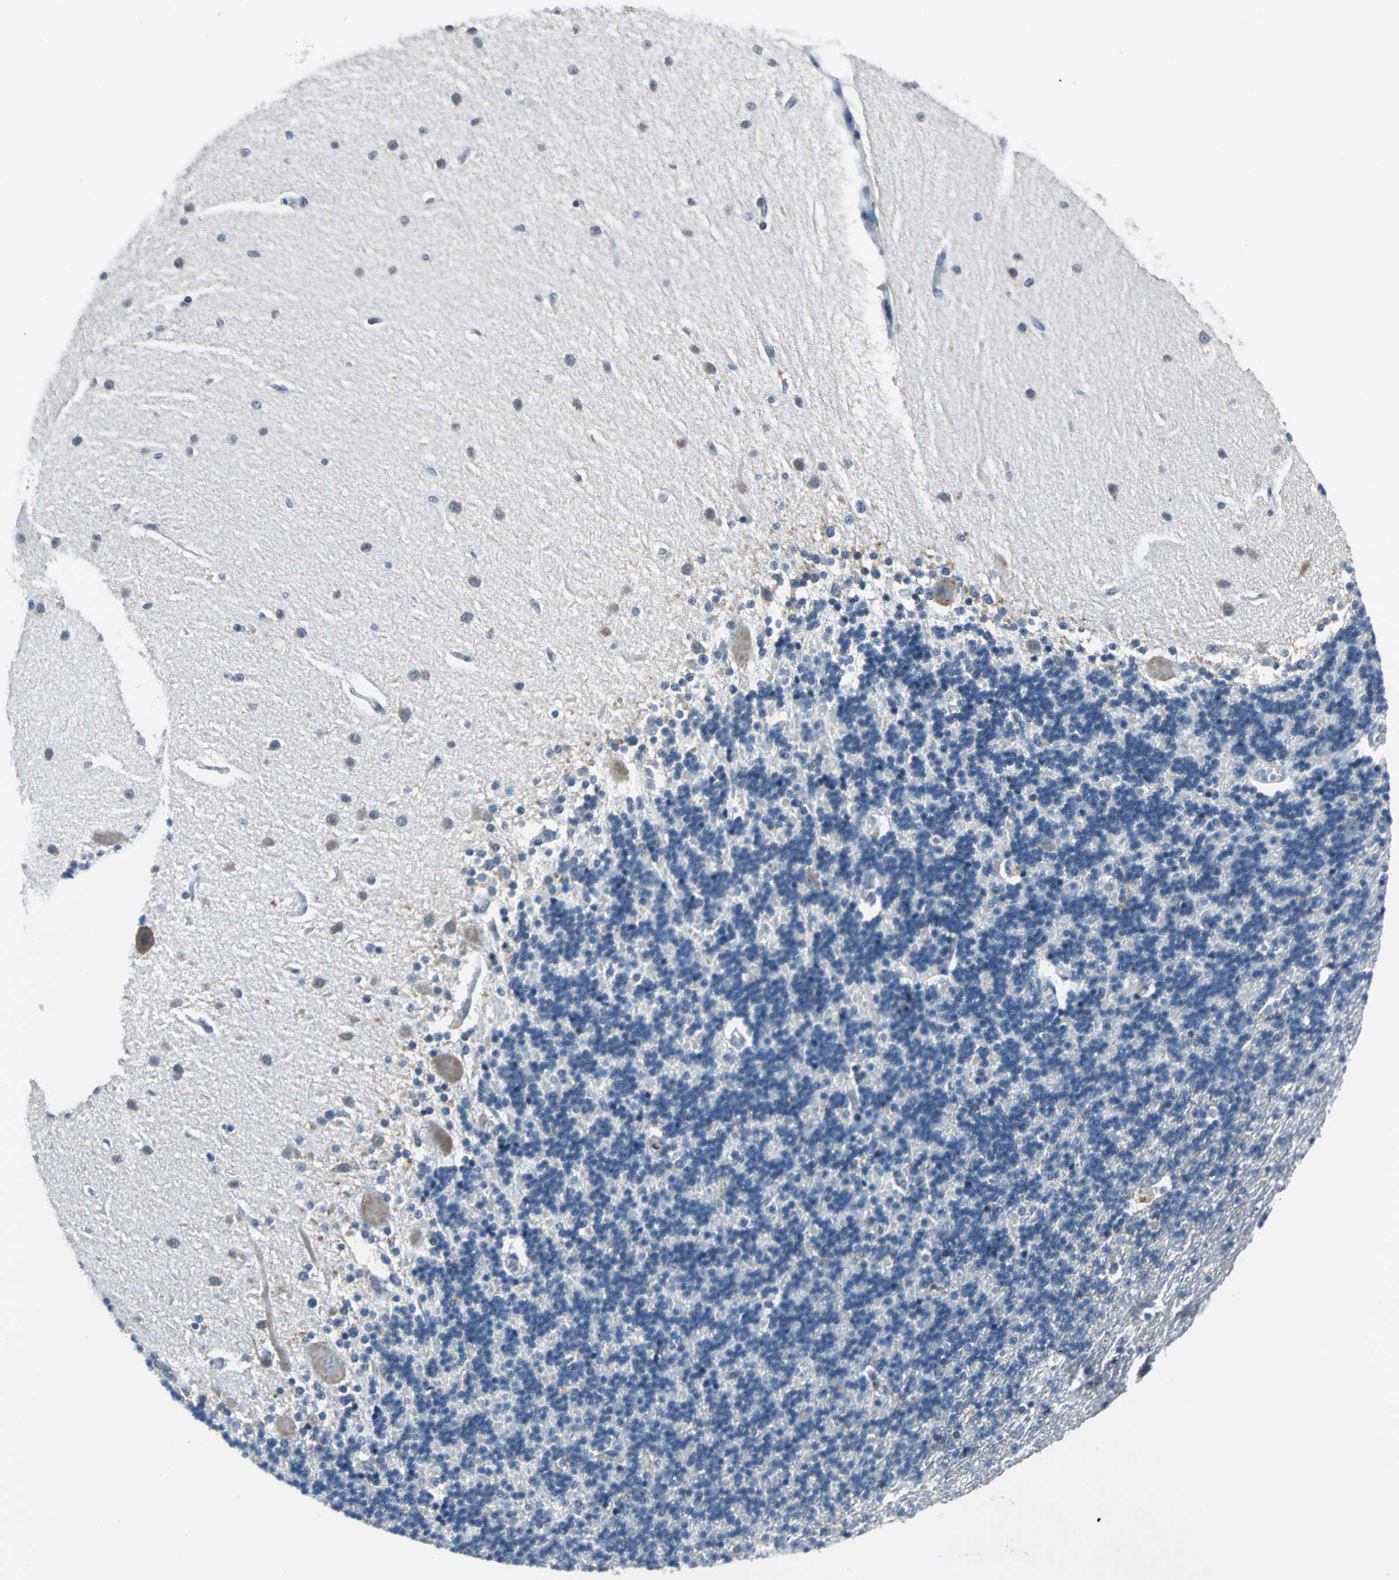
{"staining": {"intensity": "negative", "quantity": "none", "location": "none"}, "tissue": "cerebellum", "cell_type": "Cells in granular layer", "image_type": "normal", "snomed": [{"axis": "morphology", "description": "Normal tissue, NOS"}, {"axis": "topography", "description": "Cerebellum"}], "caption": "Protein analysis of normal cerebellum demonstrates no significant positivity in cells in granular layer.", "gene": "ZNF415", "patient": {"sex": "female", "age": 54}}